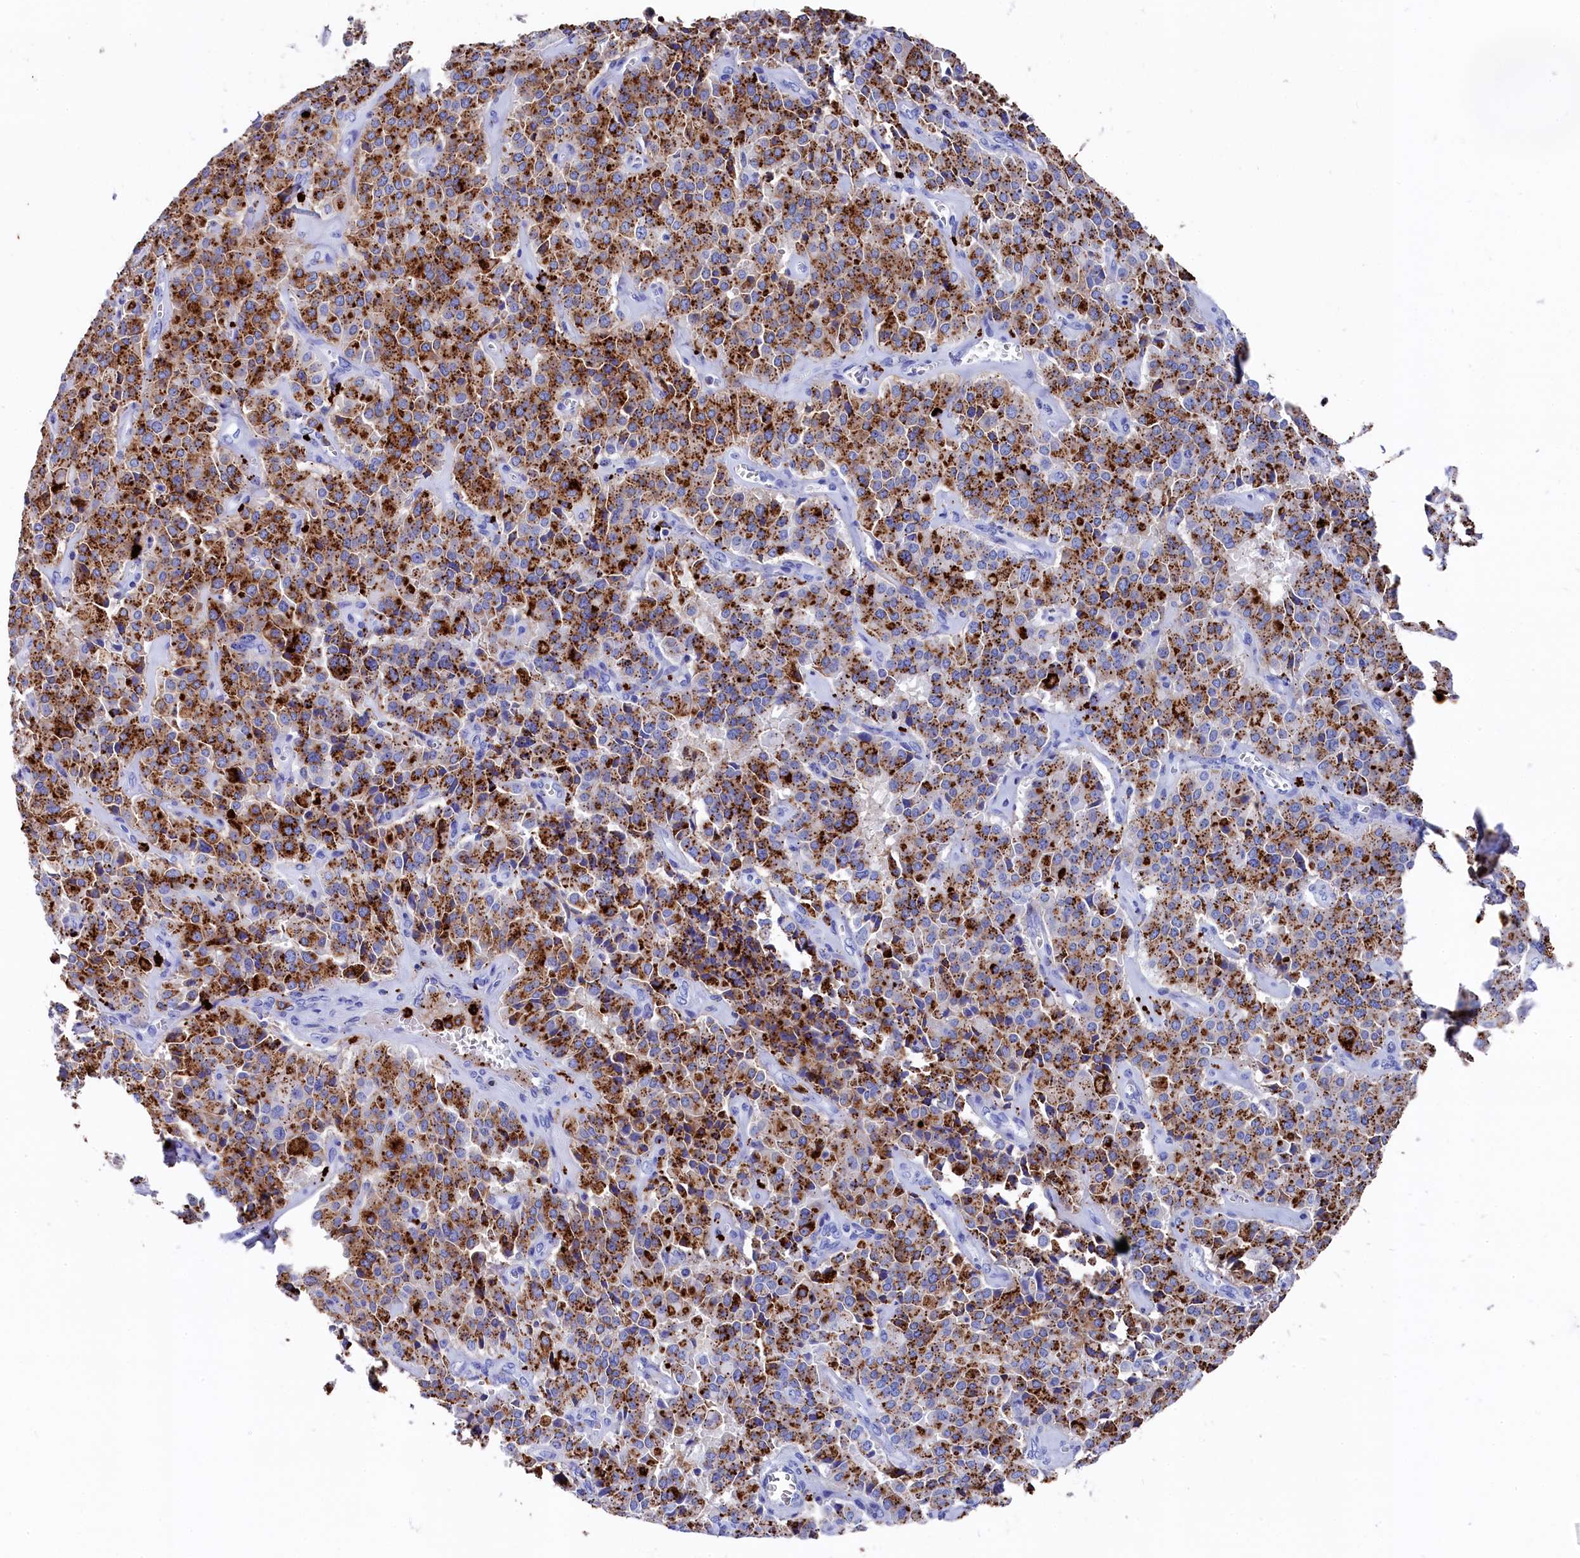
{"staining": {"intensity": "strong", "quantity": "25%-75%", "location": "cytoplasmic/membranous"}, "tissue": "pancreatic cancer", "cell_type": "Tumor cells", "image_type": "cancer", "snomed": [{"axis": "morphology", "description": "Adenocarcinoma, NOS"}, {"axis": "topography", "description": "Pancreas"}], "caption": "Pancreatic cancer tissue exhibits strong cytoplasmic/membranous expression in about 25%-75% of tumor cells (DAB (3,3'-diaminobenzidine) = brown stain, brightfield microscopy at high magnification).", "gene": "PLAC8", "patient": {"sex": "male", "age": 65}}